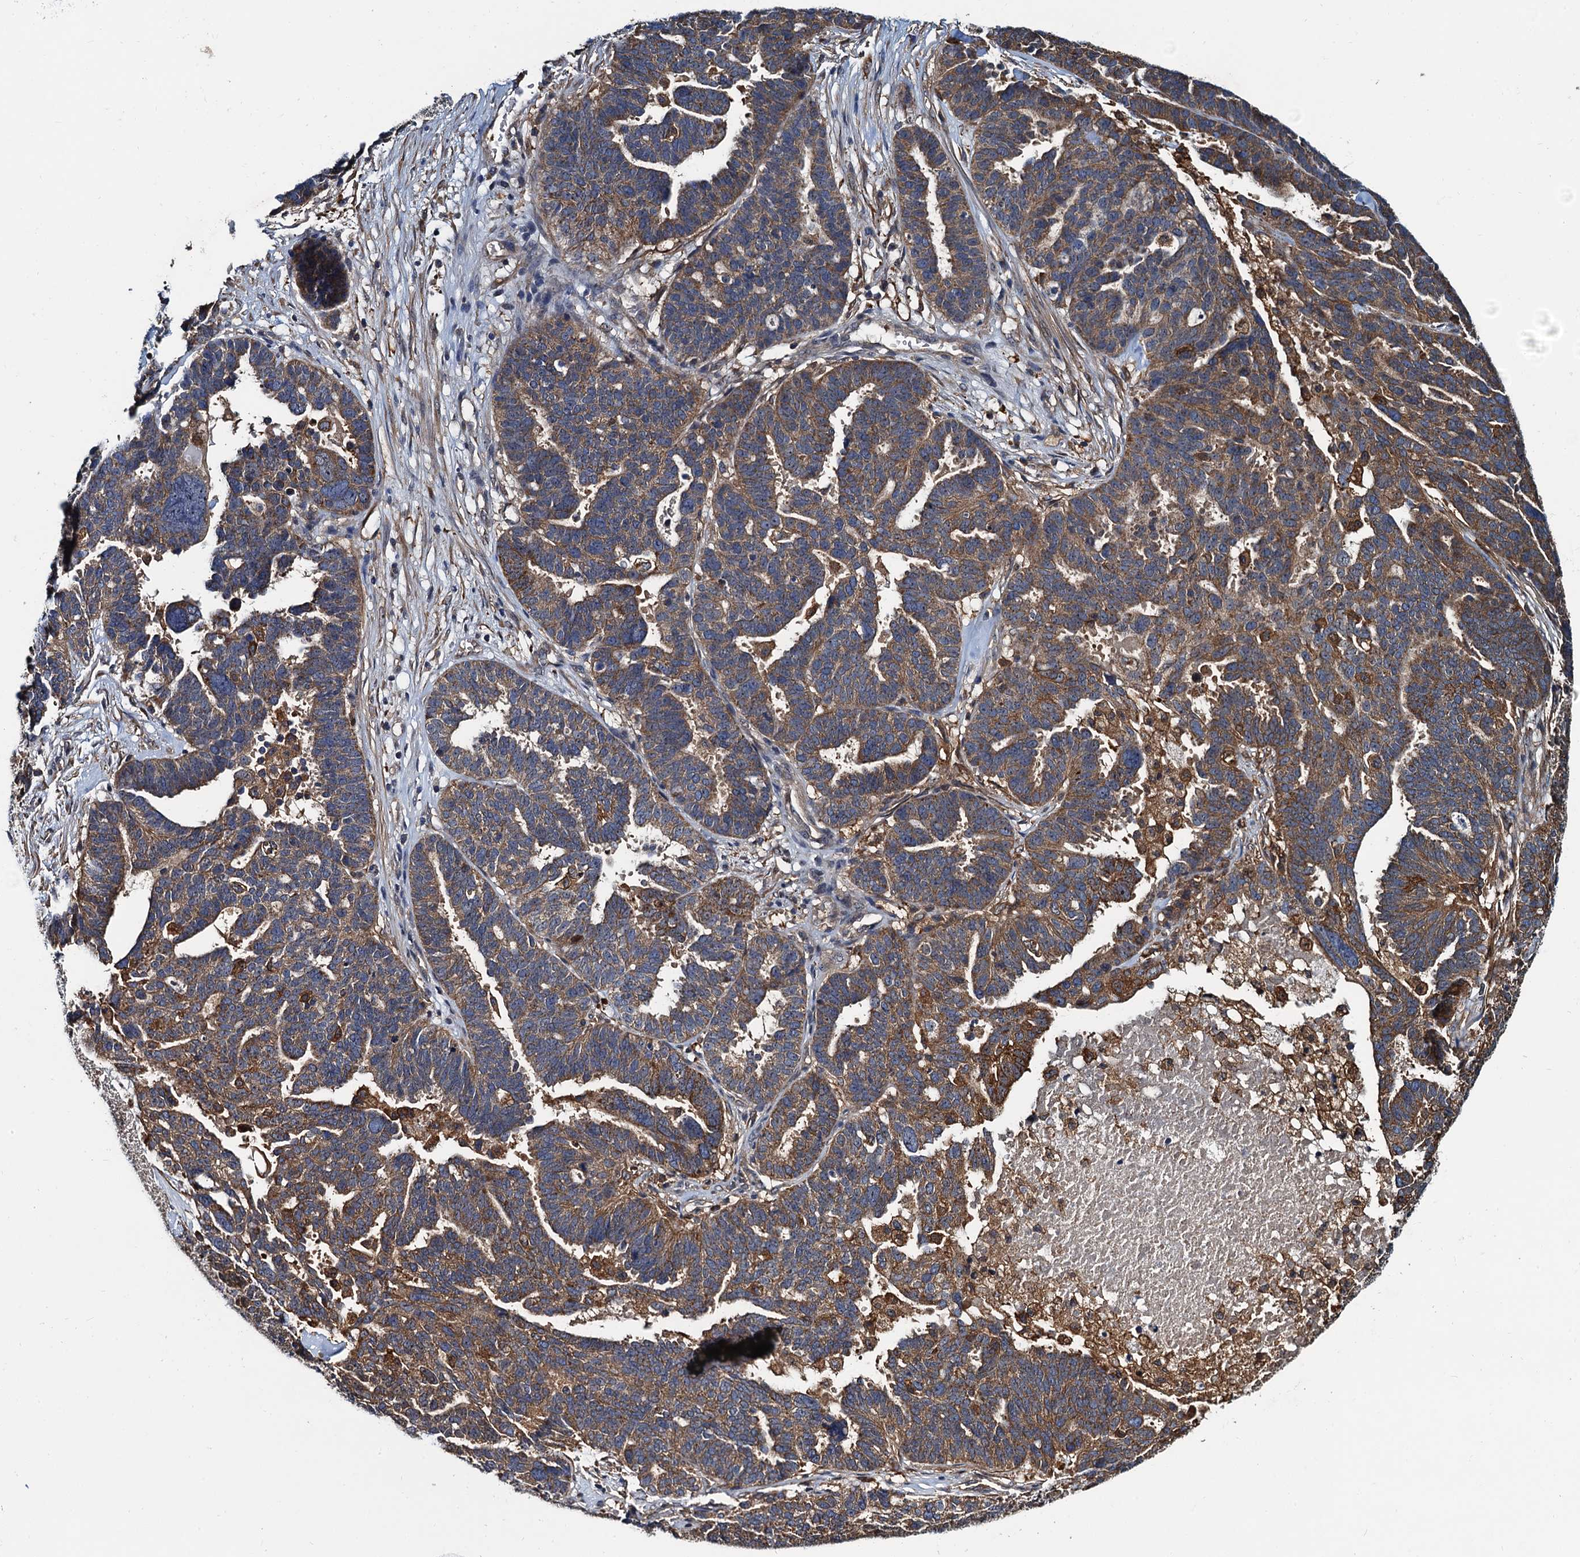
{"staining": {"intensity": "moderate", "quantity": ">75%", "location": "cytoplasmic/membranous"}, "tissue": "ovarian cancer", "cell_type": "Tumor cells", "image_type": "cancer", "snomed": [{"axis": "morphology", "description": "Cystadenocarcinoma, serous, NOS"}, {"axis": "topography", "description": "Ovary"}], "caption": "The immunohistochemical stain shows moderate cytoplasmic/membranous positivity in tumor cells of serous cystadenocarcinoma (ovarian) tissue.", "gene": "USP6NL", "patient": {"sex": "female", "age": 59}}